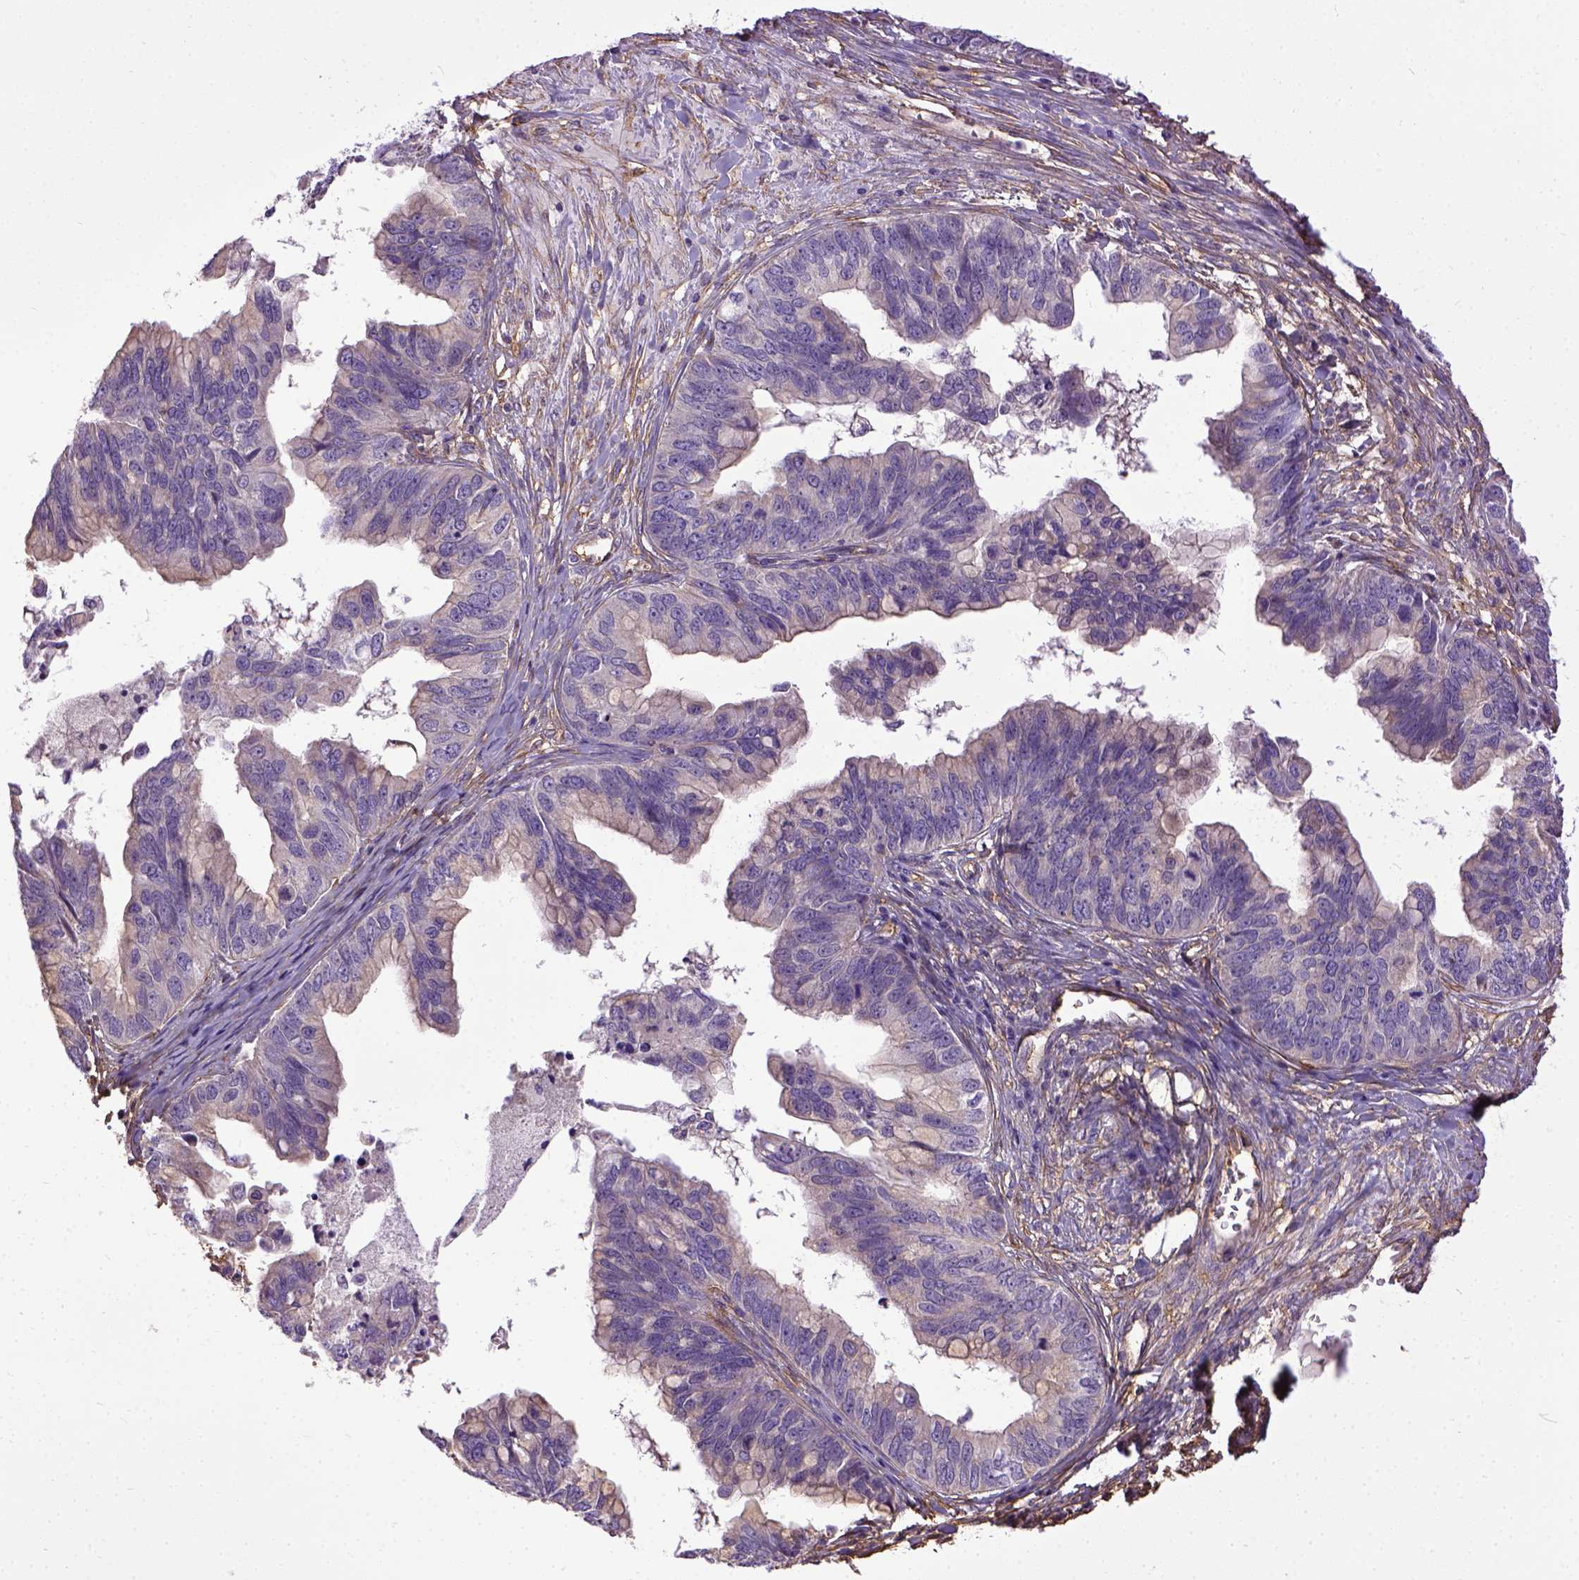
{"staining": {"intensity": "negative", "quantity": "none", "location": "none"}, "tissue": "ovarian cancer", "cell_type": "Tumor cells", "image_type": "cancer", "snomed": [{"axis": "morphology", "description": "Cystadenocarcinoma, mucinous, NOS"}, {"axis": "topography", "description": "Ovary"}], "caption": "Protein analysis of ovarian mucinous cystadenocarcinoma exhibits no significant positivity in tumor cells.", "gene": "ENG", "patient": {"sex": "female", "age": 76}}